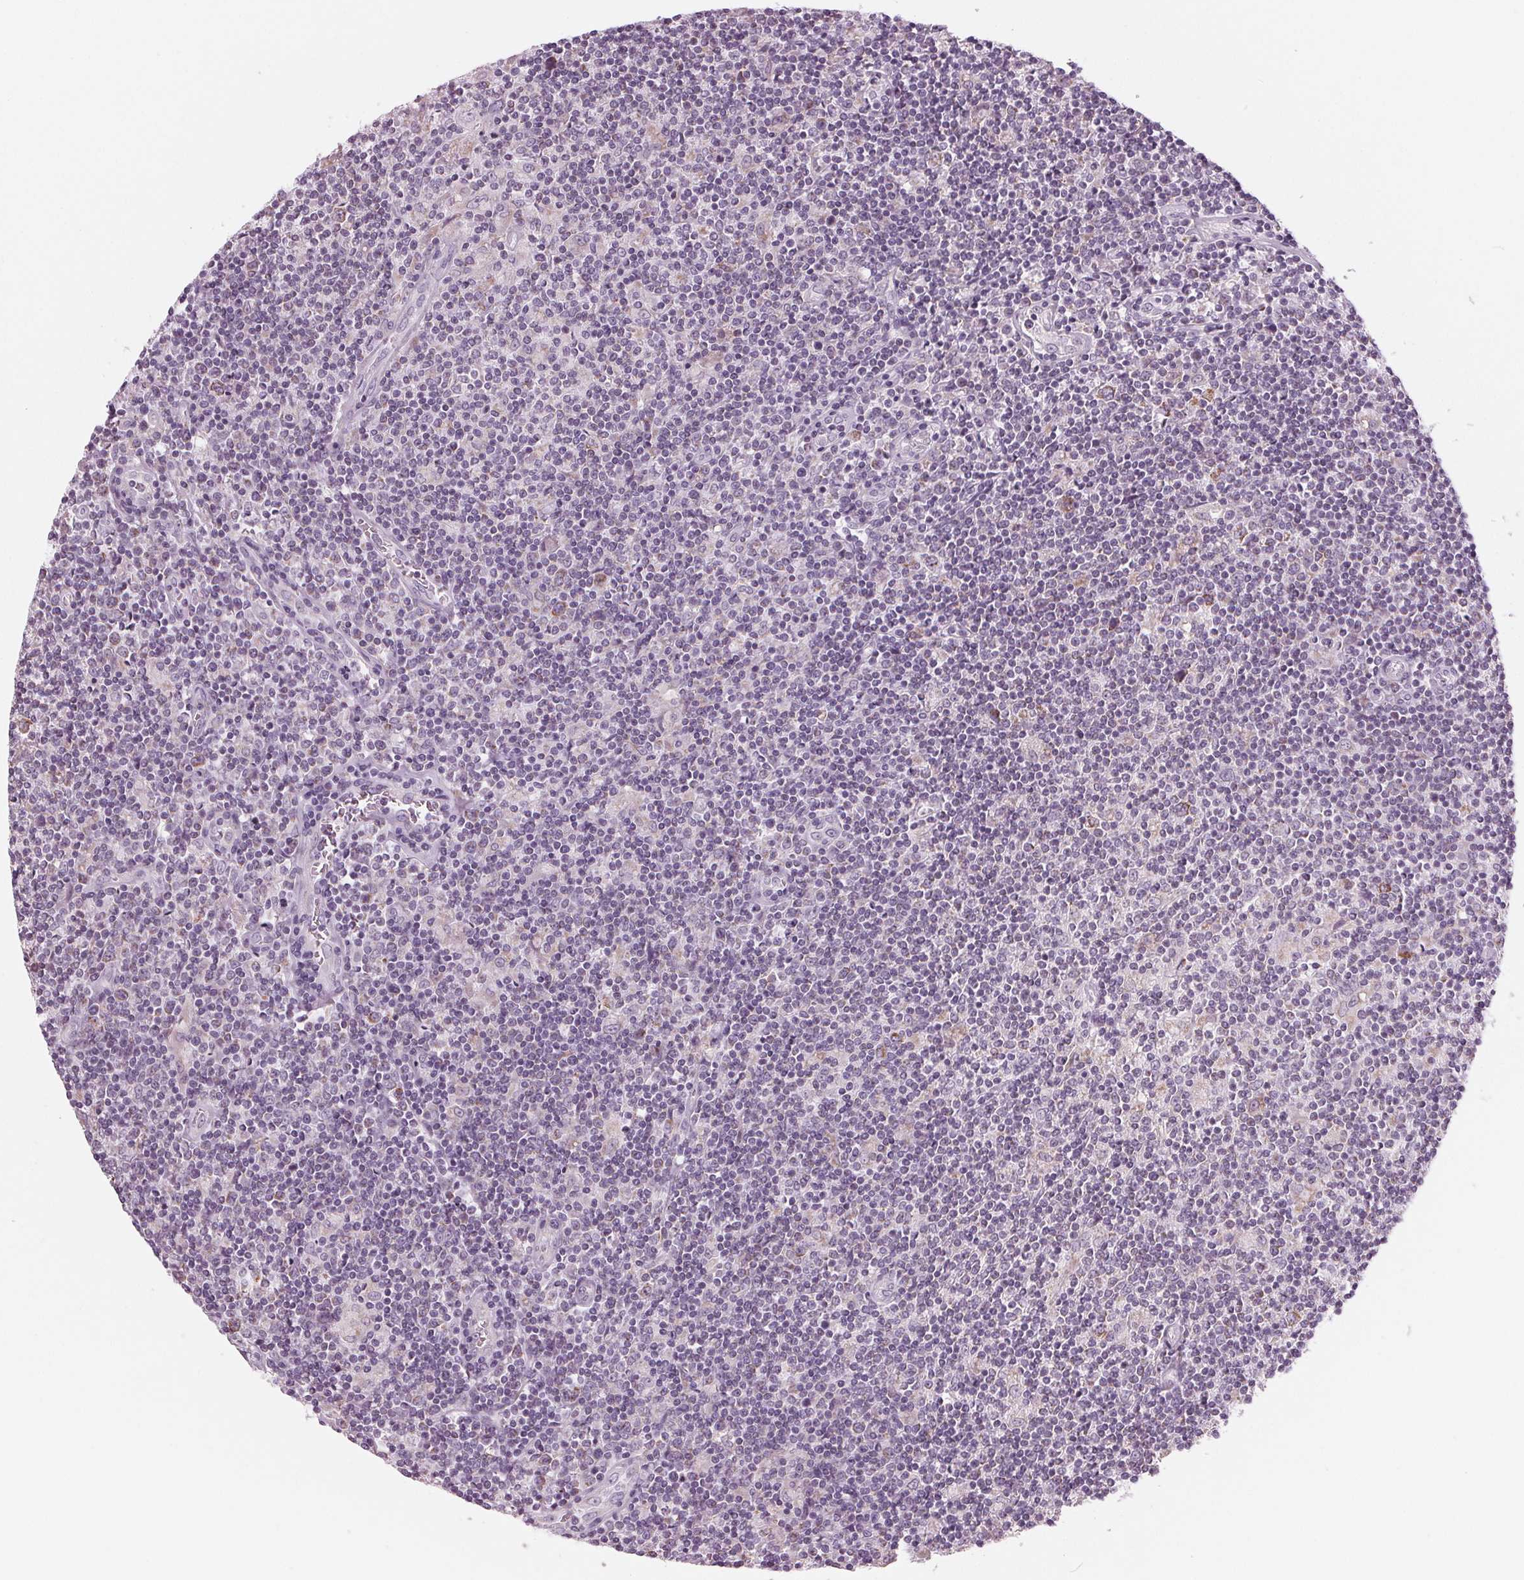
{"staining": {"intensity": "negative", "quantity": "none", "location": "none"}, "tissue": "lymphoma", "cell_type": "Tumor cells", "image_type": "cancer", "snomed": [{"axis": "morphology", "description": "Hodgkin's disease, NOS"}, {"axis": "topography", "description": "Lymph node"}], "caption": "An immunohistochemistry (IHC) photomicrograph of Hodgkin's disease is shown. There is no staining in tumor cells of Hodgkin's disease.", "gene": "SAMD4A", "patient": {"sex": "male", "age": 40}}